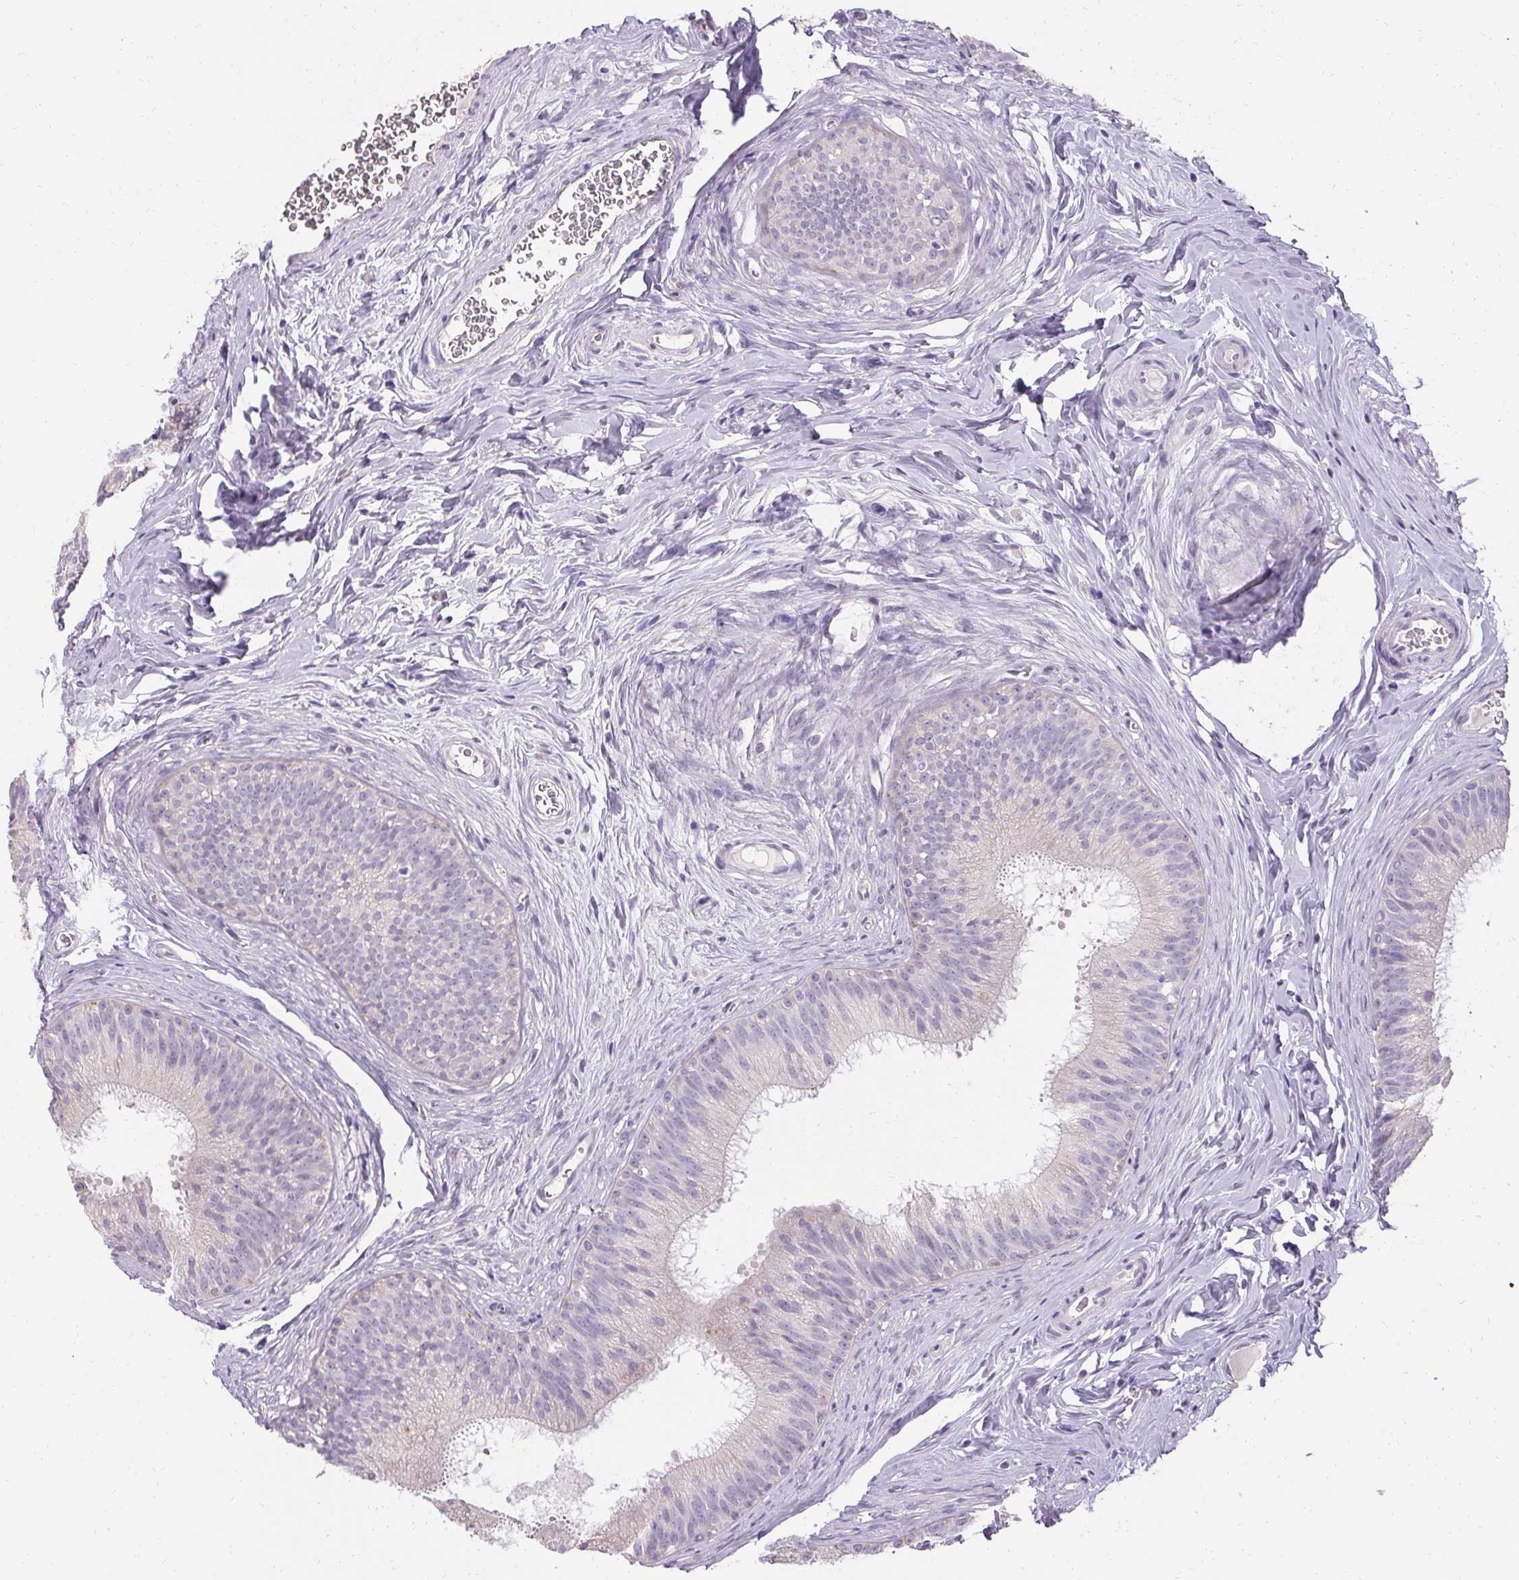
{"staining": {"intensity": "weak", "quantity": "<25%", "location": "cytoplasmic/membranous"}, "tissue": "epididymis", "cell_type": "Glandular cells", "image_type": "normal", "snomed": [{"axis": "morphology", "description": "Normal tissue, NOS"}, {"axis": "topography", "description": "Epididymis"}], "caption": "Immunohistochemistry (IHC) of unremarkable epididymis exhibits no positivity in glandular cells. (DAB (3,3'-diaminobenzidine) immunohistochemistry visualized using brightfield microscopy, high magnification).", "gene": "HSD17B3", "patient": {"sex": "male", "age": 24}}